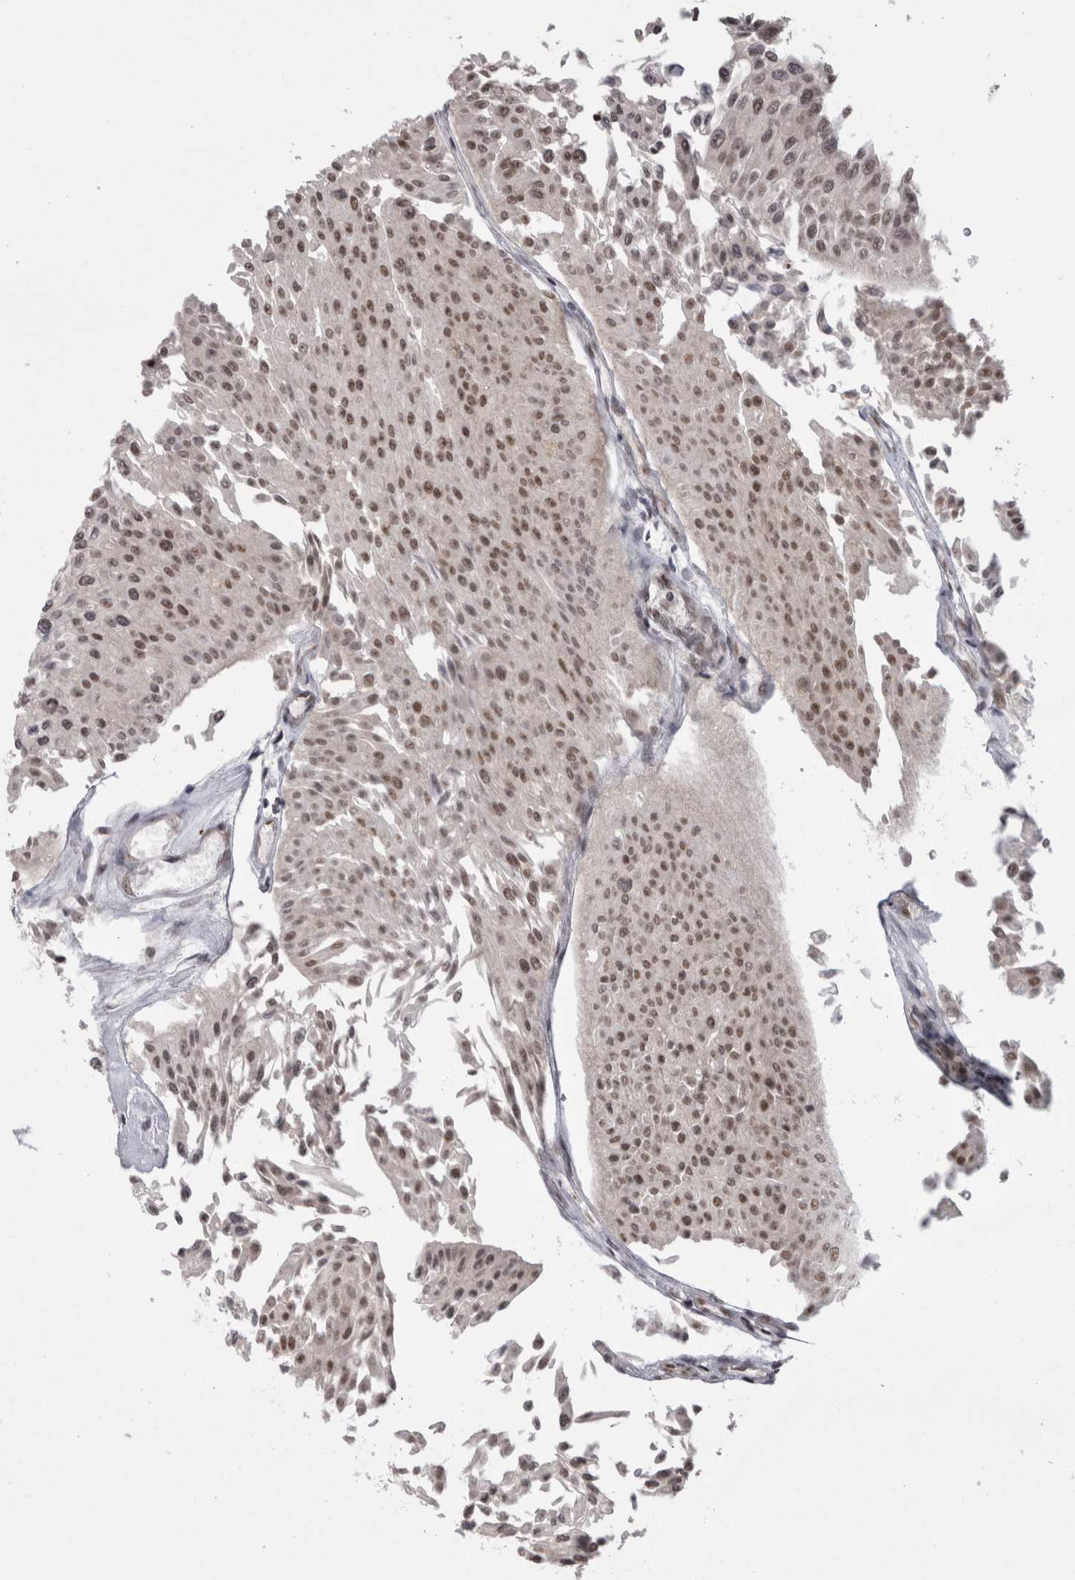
{"staining": {"intensity": "weak", "quantity": ">75%", "location": "nuclear"}, "tissue": "urothelial cancer", "cell_type": "Tumor cells", "image_type": "cancer", "snomed": [{"axis": "morphology", "description": "Urothelial carcinoma, Low grade"}, {"axis": "topography", "description": "Urinary bladder"}], "caption": "Immunohistochemistry micrograph of neoplastic tissue: human urothelial cancer stained using immunohistochemistry shows low levels of weak protein expression localized specifically in the nuclear of tumor cells, appearing as a nuclear brown color.", "gene": "SNRNP40", "patient": {"sex": "male", "age": 67}}